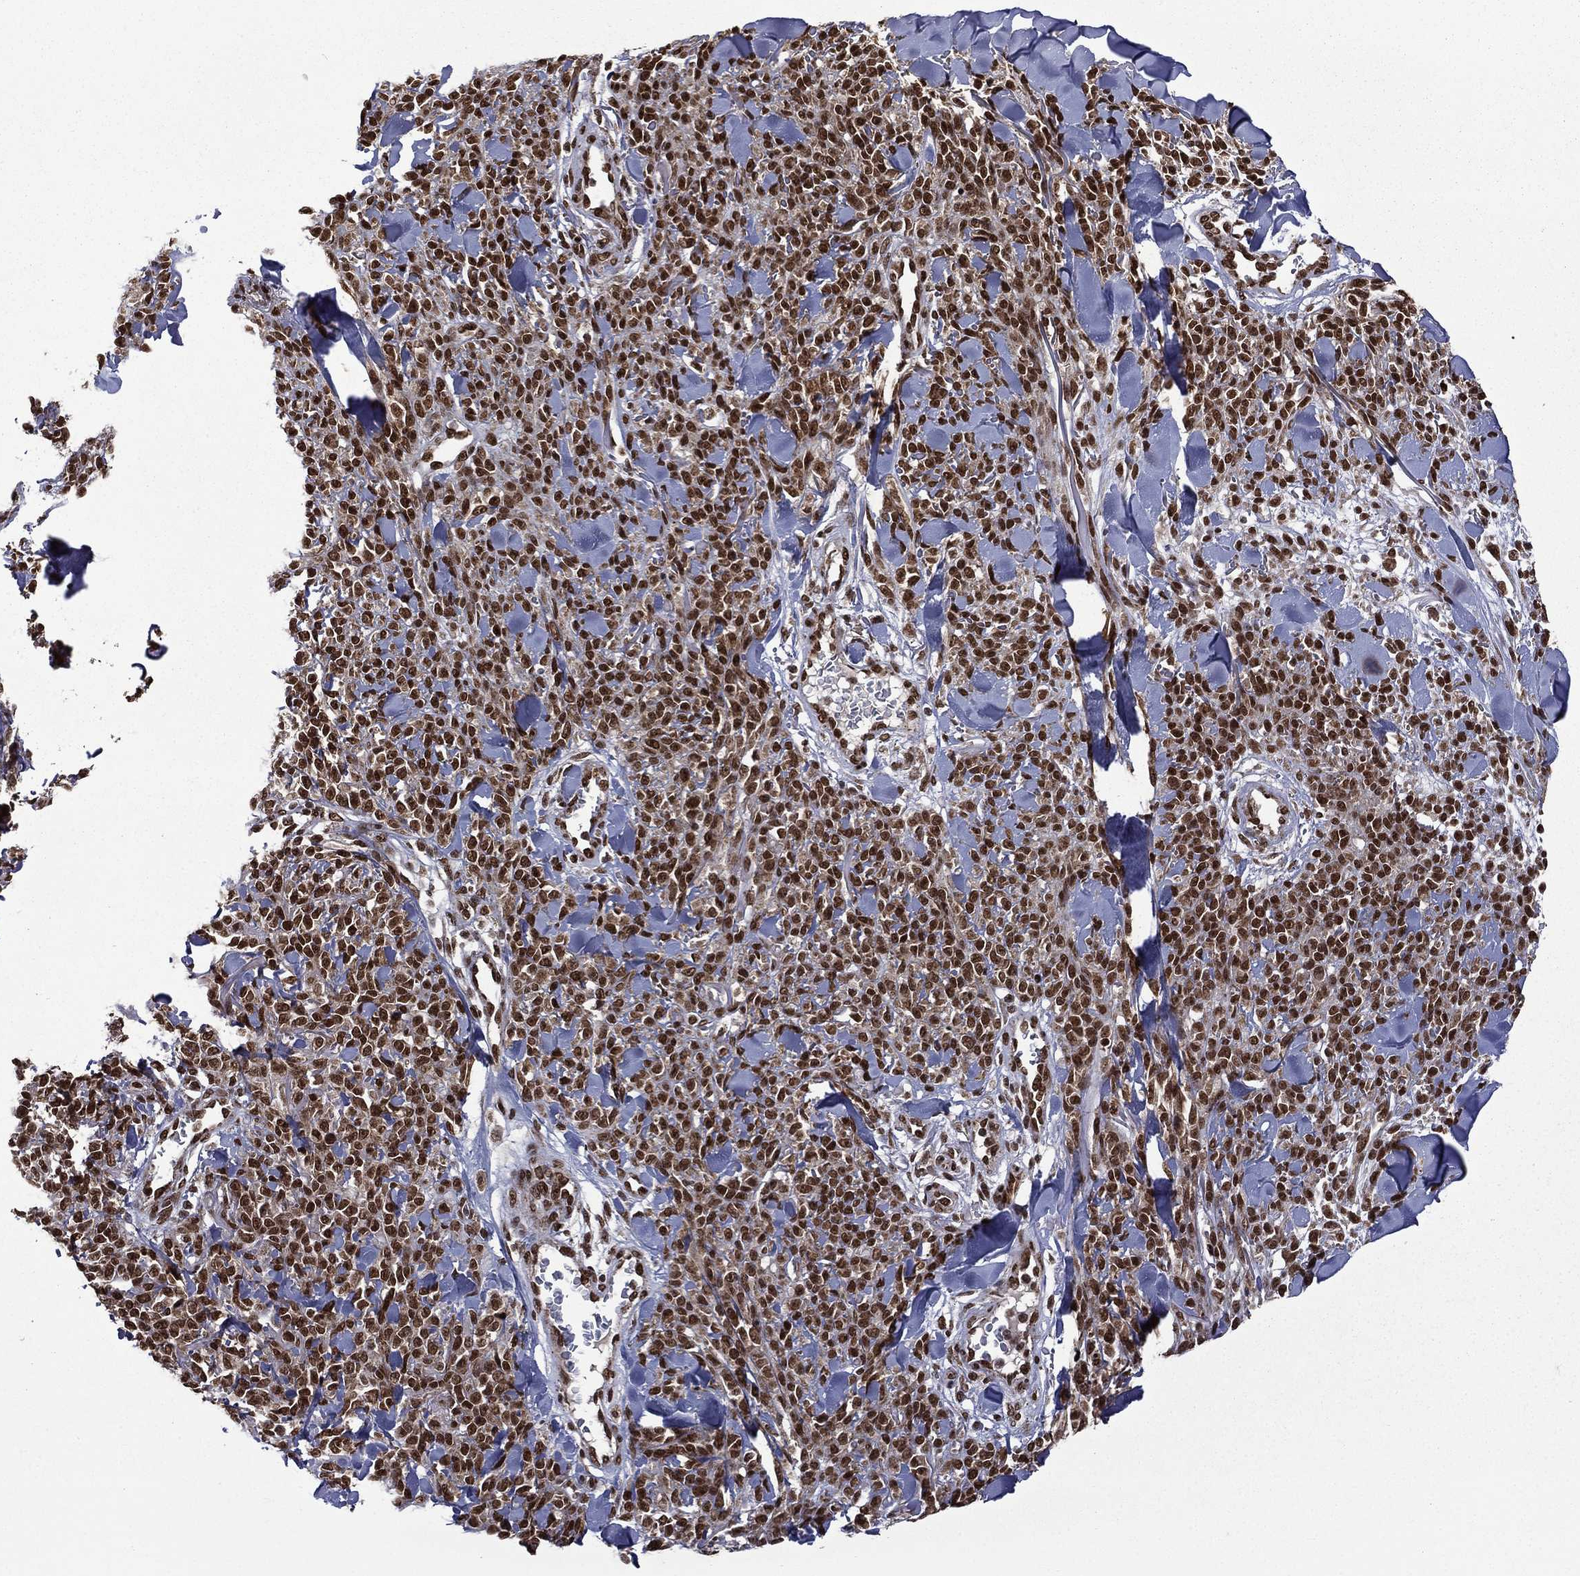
{"staining": {"intensity": "strong", "quantity": ">75%", "location": "nuclear"}, "tissue": "melanoma", "cell_type": "Tumor cells", "image_type": "cancer", "snomed": [{"axis": "morphology", "description": "Malignant melanoma, NOS"}, {"axis": "topography", "description": "Skin"}, {"axis": "topography", "description": "Skin of trunk"}], "caption": "Protein expression analysis of human melanoma reveals strong nuclear positivity in about >75% of tumor cells.", "gene": "C5orf24", "patient": {"sex": "male", "age": 74}}